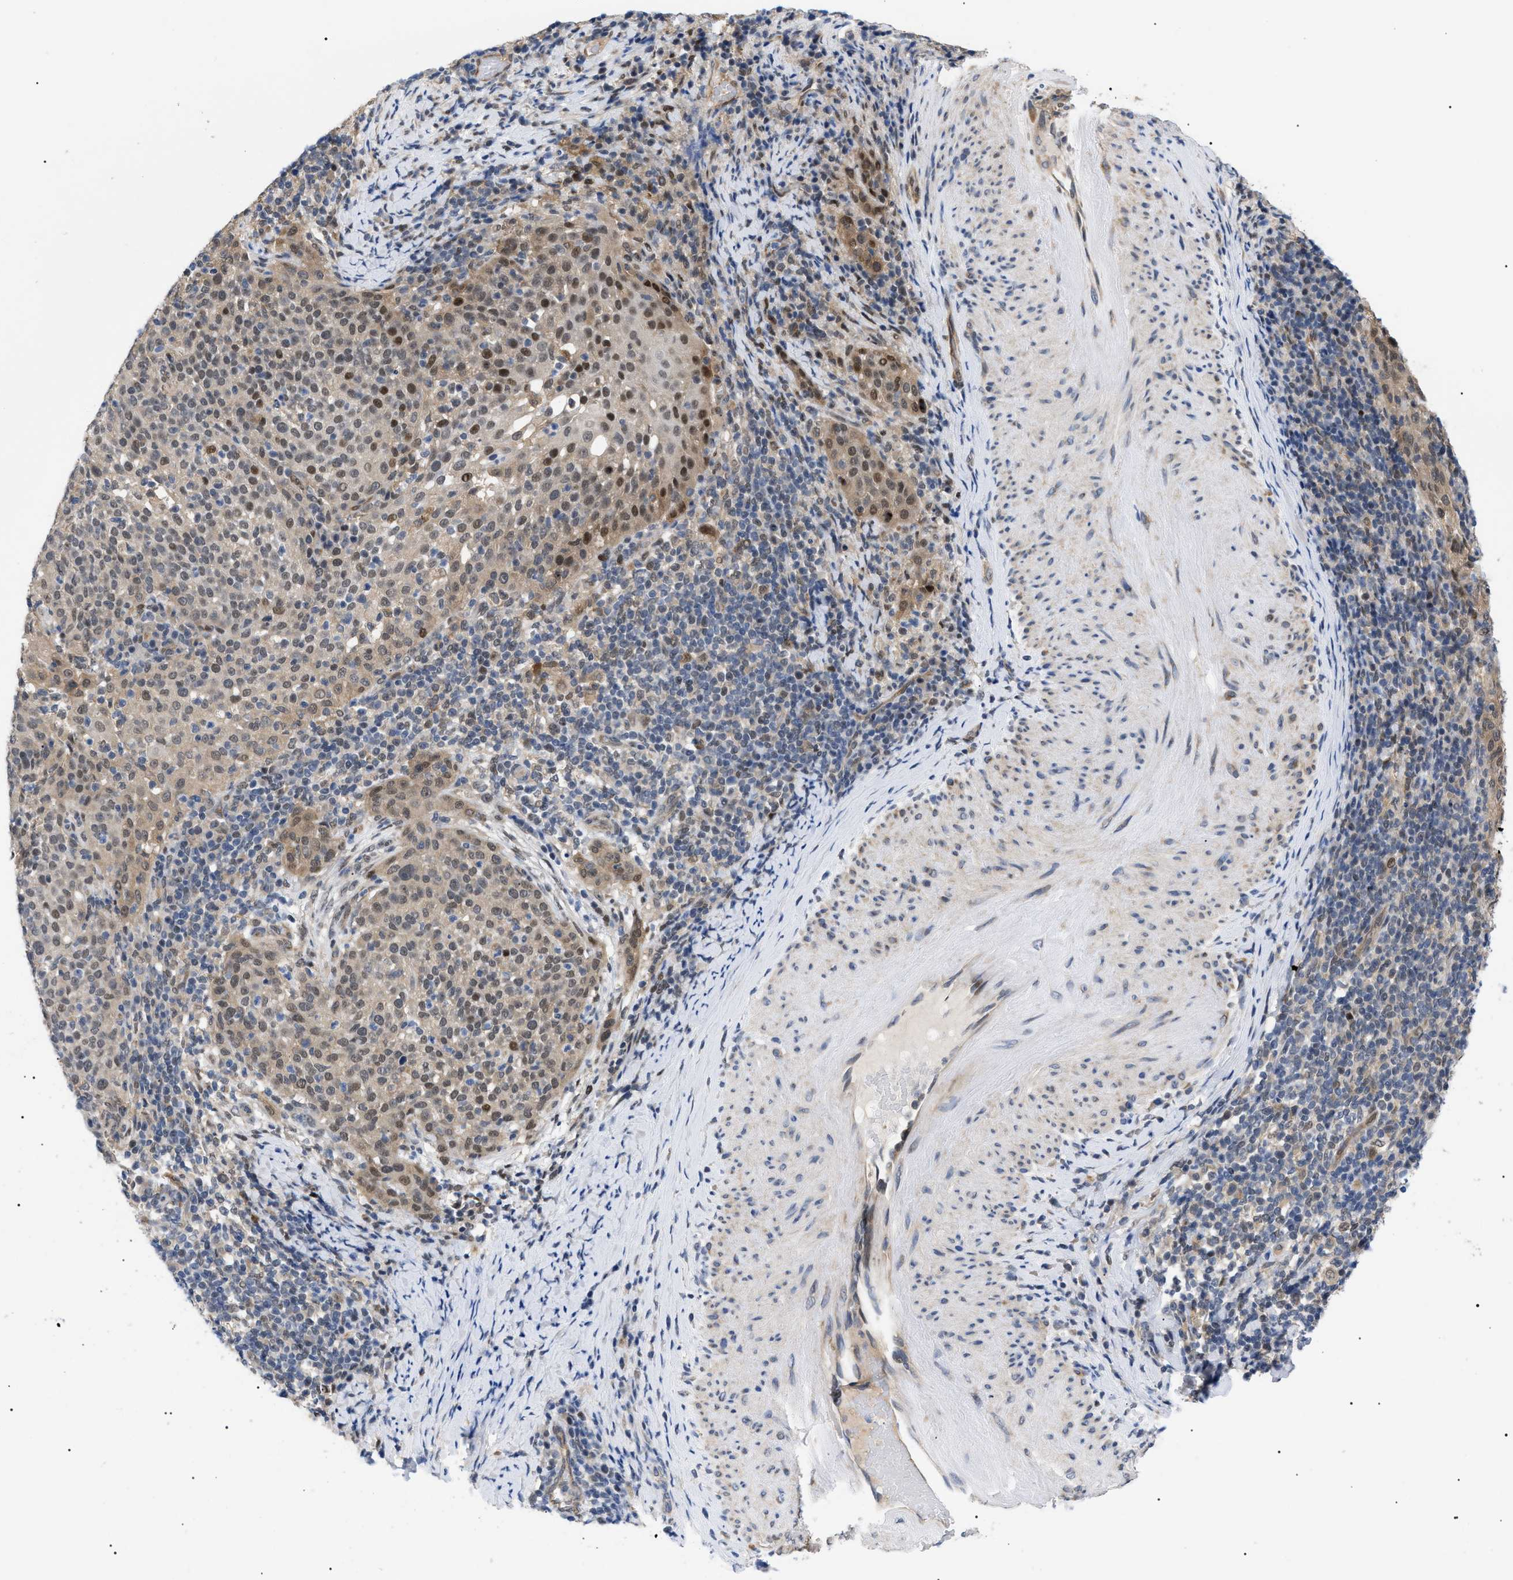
{"staining": {"intensity": "moderate", "quantity": ">75%", "location": "cytoplasmic/membranous,nuclear"}, "tissue": "cervical cancer", "cell_type": "Tumor cells", "image_type": "cancer", "snomed": [{"axis": "morphology", "description": "Squamous cell carcinoma, NOS"}, {"axis": "topography", "description": "Cervix"}], "caption": "Cervical cancer (squamous cell carcinoma) stained with immunohistochemistry shows moderate cytoplasmic/membranous and nuclear expression in approximately >75% of tumor cells.", "gene": "GARRE1", "patient": {"sex": "female", "age": 51}}